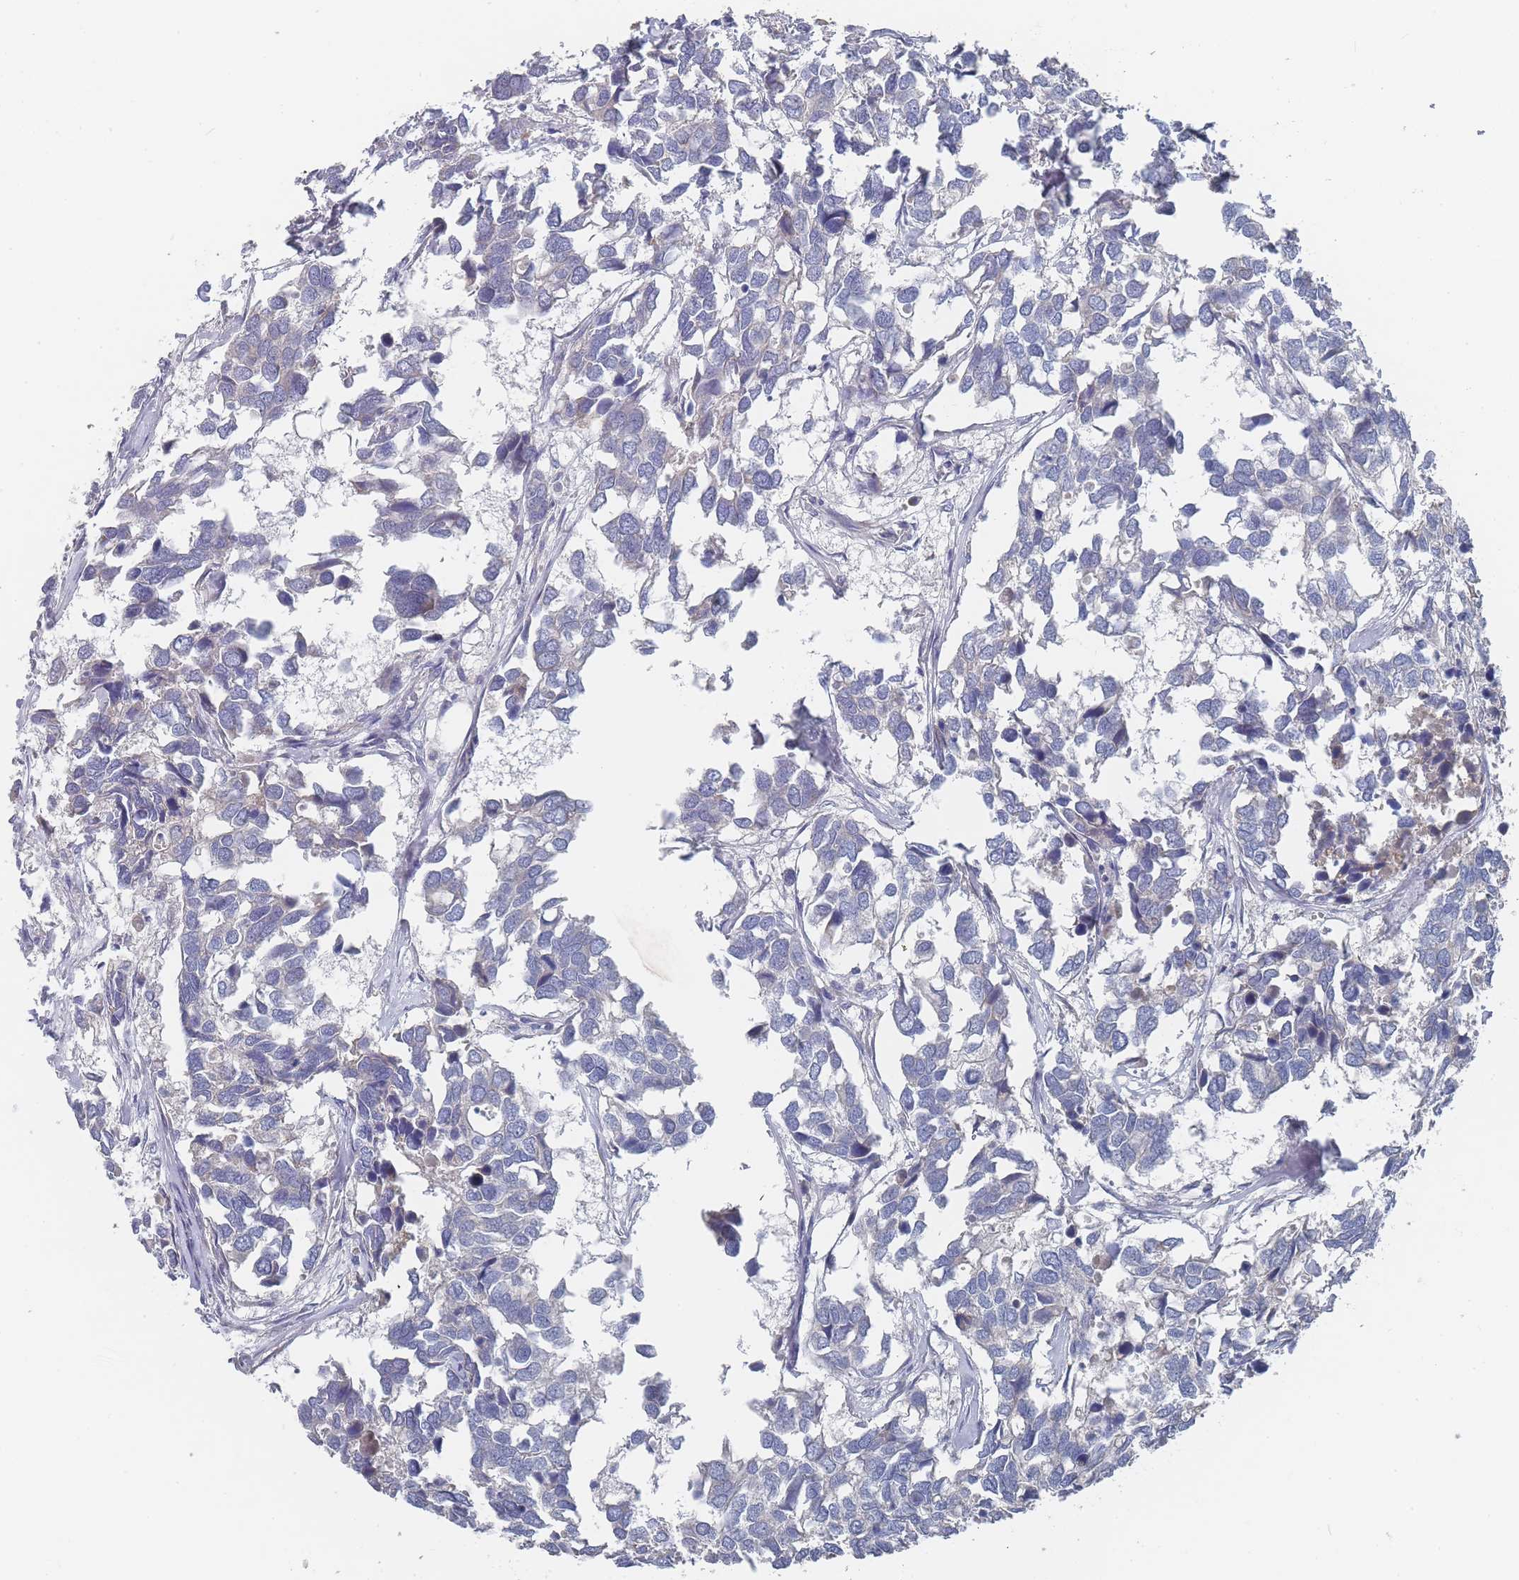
{"staining": {"intensity": "negative", "quantity": "none", "location": "none"}, "tissue": "breast cancer", "cell_type": "Tumor cells", "image_type": "cancer", "snomed": [{"axis": "morphology", "description": "Duct carcinoma"}, {"axis": "topography", "description": "Breast"}], "caption": "This is an immunohistochemistry photomicrograph of human breast cancer. There is no positivity in tumor cells.", "gene": "ACAD11", "patient": {"sex": "female", "age": 83}}